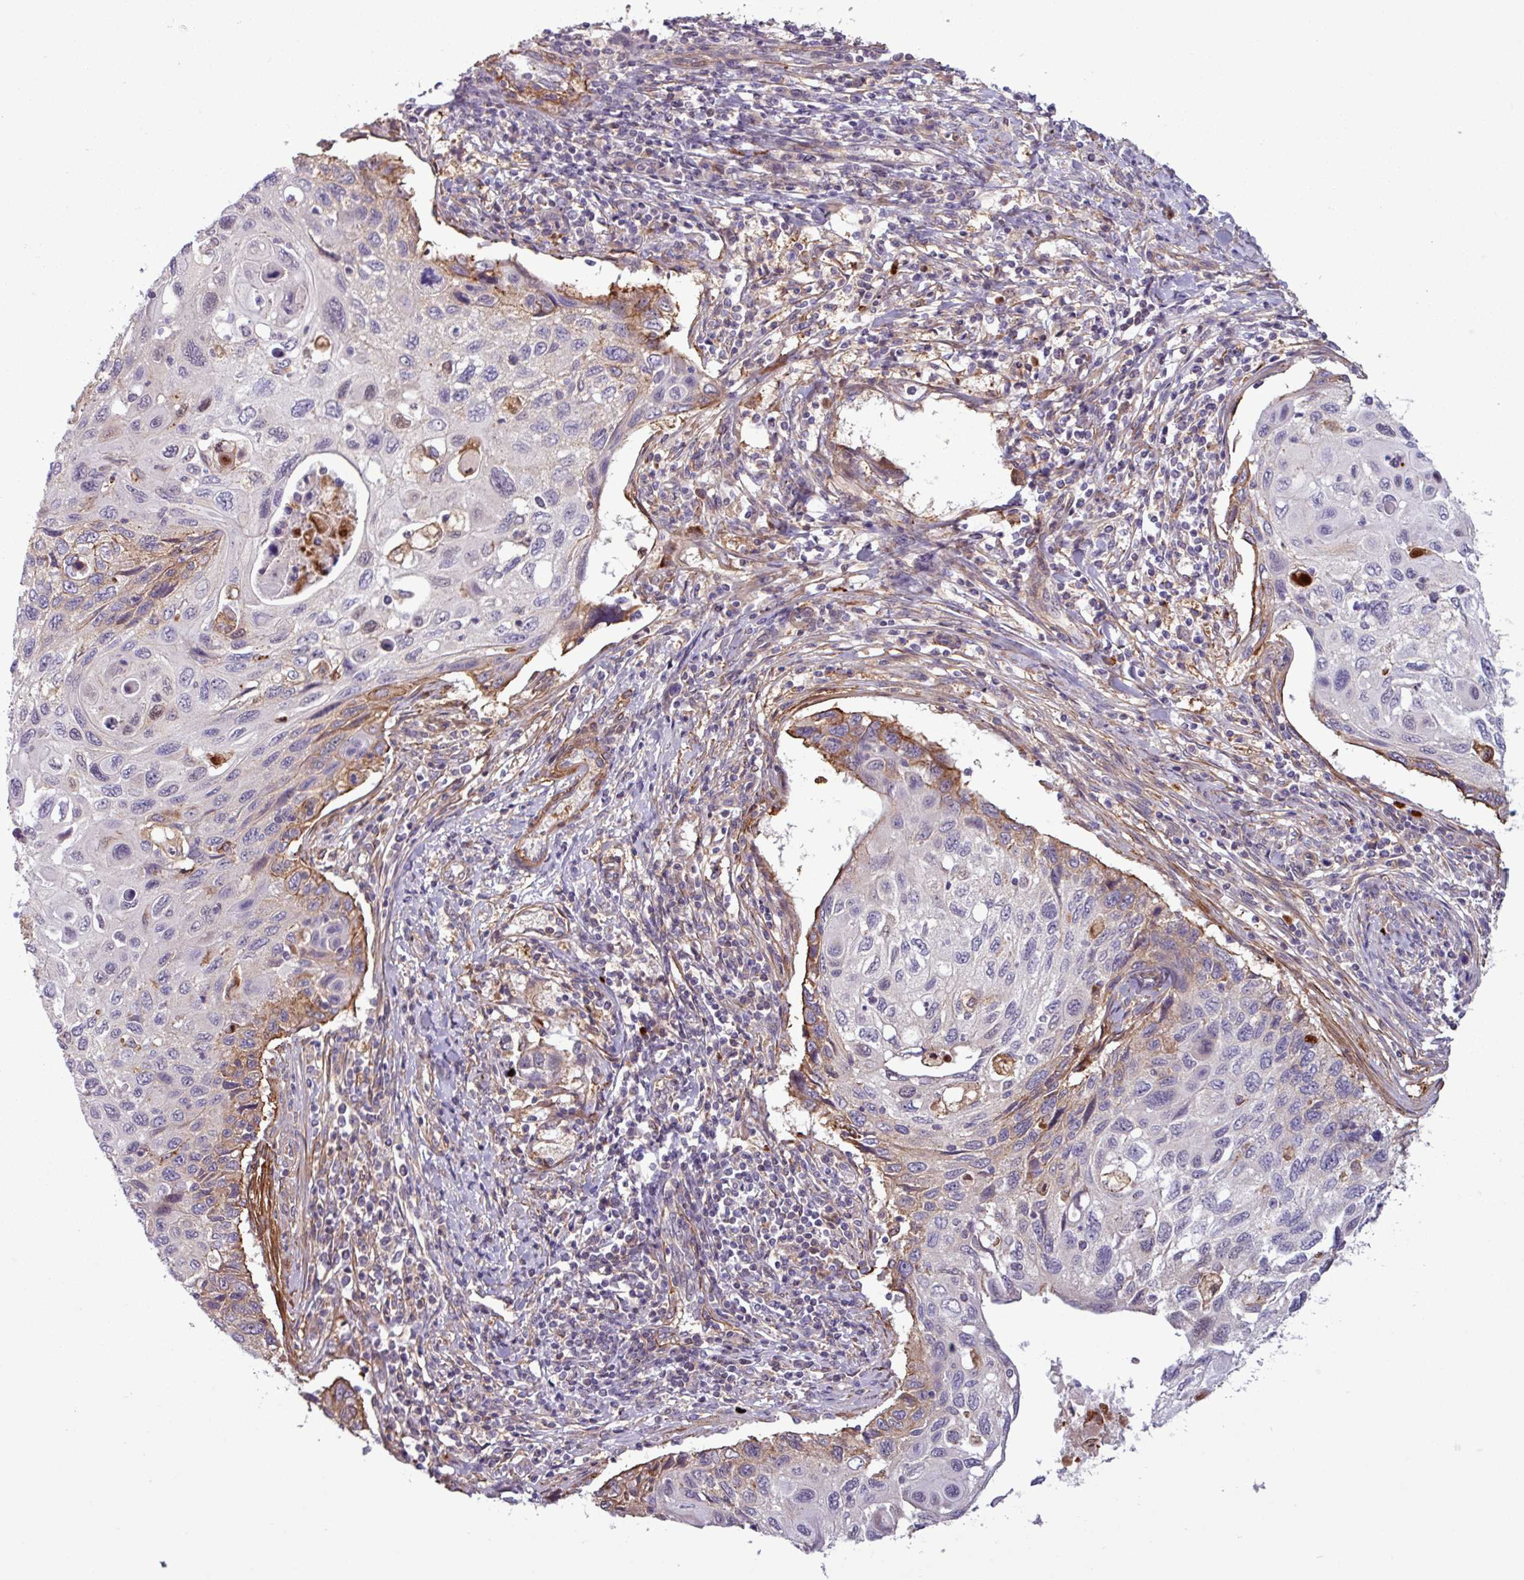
{"staining": {"intensity": "weak", "quantity": "<25%", "location": "cytoplasmic/membranous"}, "tissue": "cervical cancer", "cell_type": "Tumor cells", "image_type": "cancer", "snomed": [{"axis": "morphology", "description": "Squamous cell carcinoma, NOS"}, {"axis": "topography", "description": "Cervix"}], "caption": "This is an immunohistochemistry (IHC) photomicrograph of cervical cancer (squamous cell carcinoma). There is no staining in tumor cells.", "gene": "PCED1A", "patient": {"sex": "female", "age": 70}}